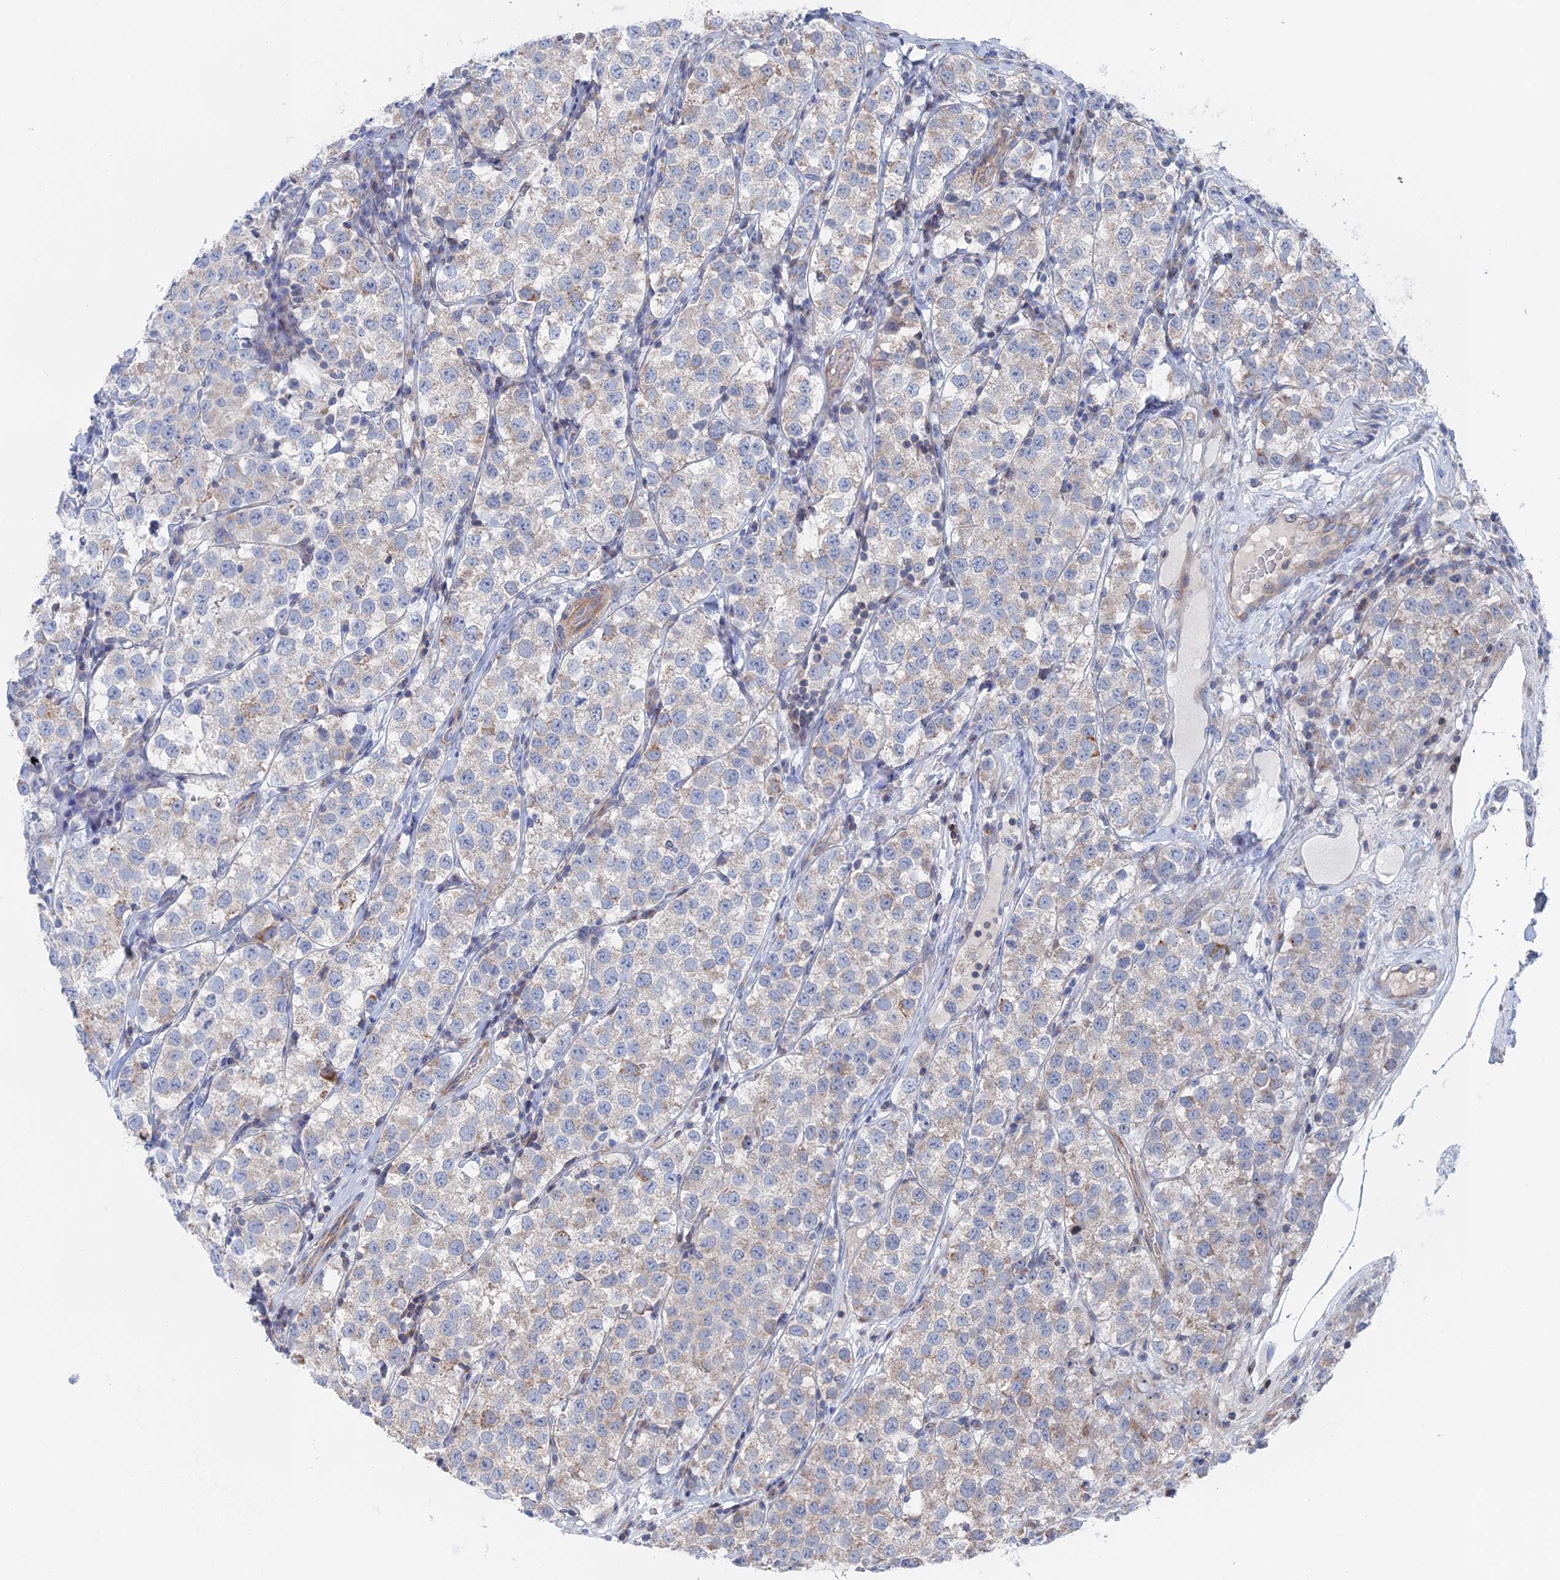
{"staining": {"intensity": "weak", "quantity": "<25%", "location": "cytoplasmic/membranous"}, "tissue": "testis cancer", "cell_type": "Tumor cells", "image_type": "cancer", "snomed": [{"axis": "morphology", "description": "Seminoma, NOS"}, {"axis": "topography", "description": "Testis"}], "caption": "Micrograph shows no protein positivity in tumor cells of testis seminoma tissue.", "gene": "IL7", "patient": {"sex": "male", "age": 34}}